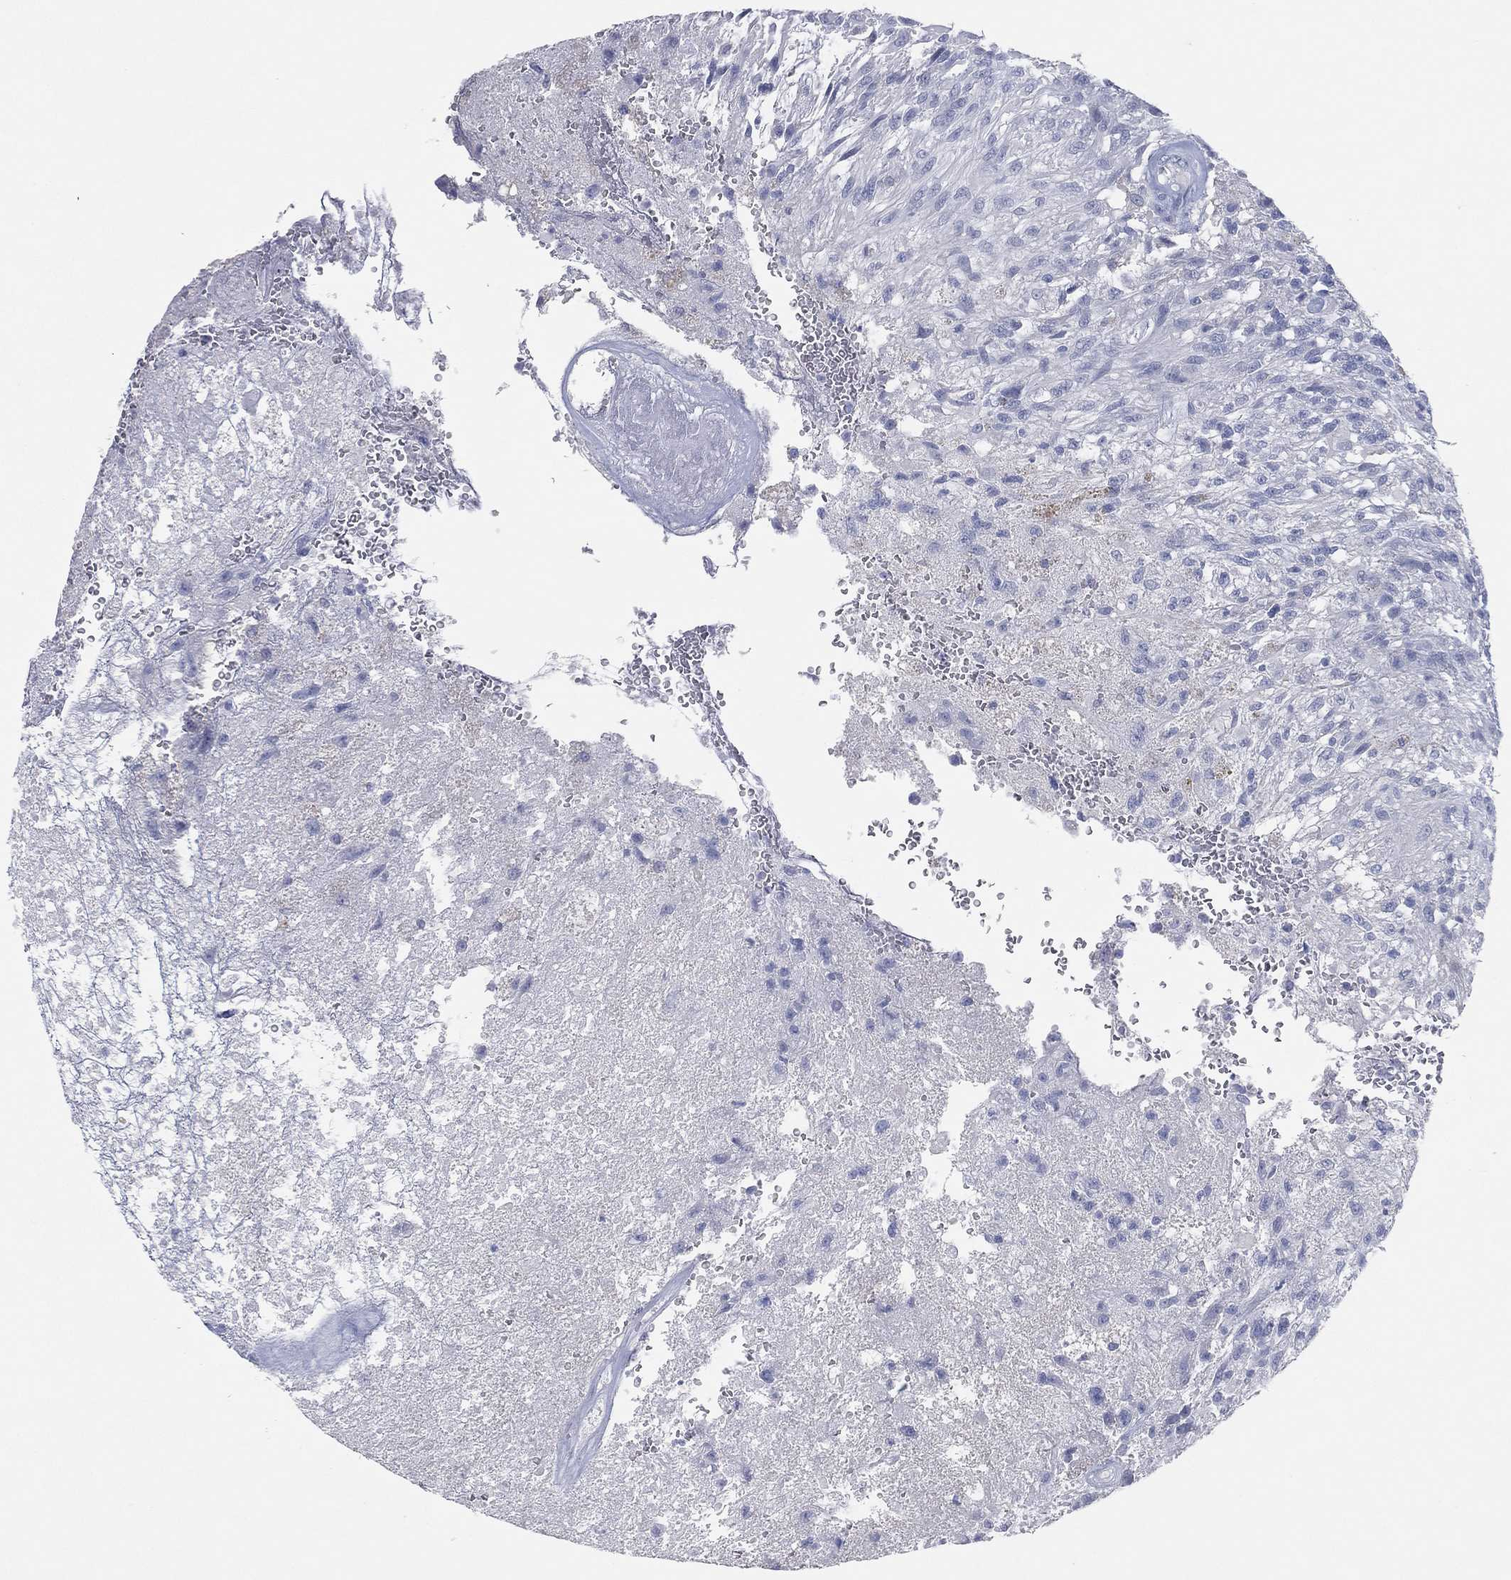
{"staining": {"intensity": "negative", "quantity": "none", "location": "none"}, "tissue": "glioma", "cell_type": "Tumor cells", "image_type": "cancer", "snomed": [{"axis": "morphology", "description": "Glioma, malignant, High grade"}, {"axis": "topography", "description": "Brain"}], "caption": "IHC of glioma reveals no positivity in tumor cells.", "gene": "CPT1B", "patient": {"sex": "male", "age": 56}}